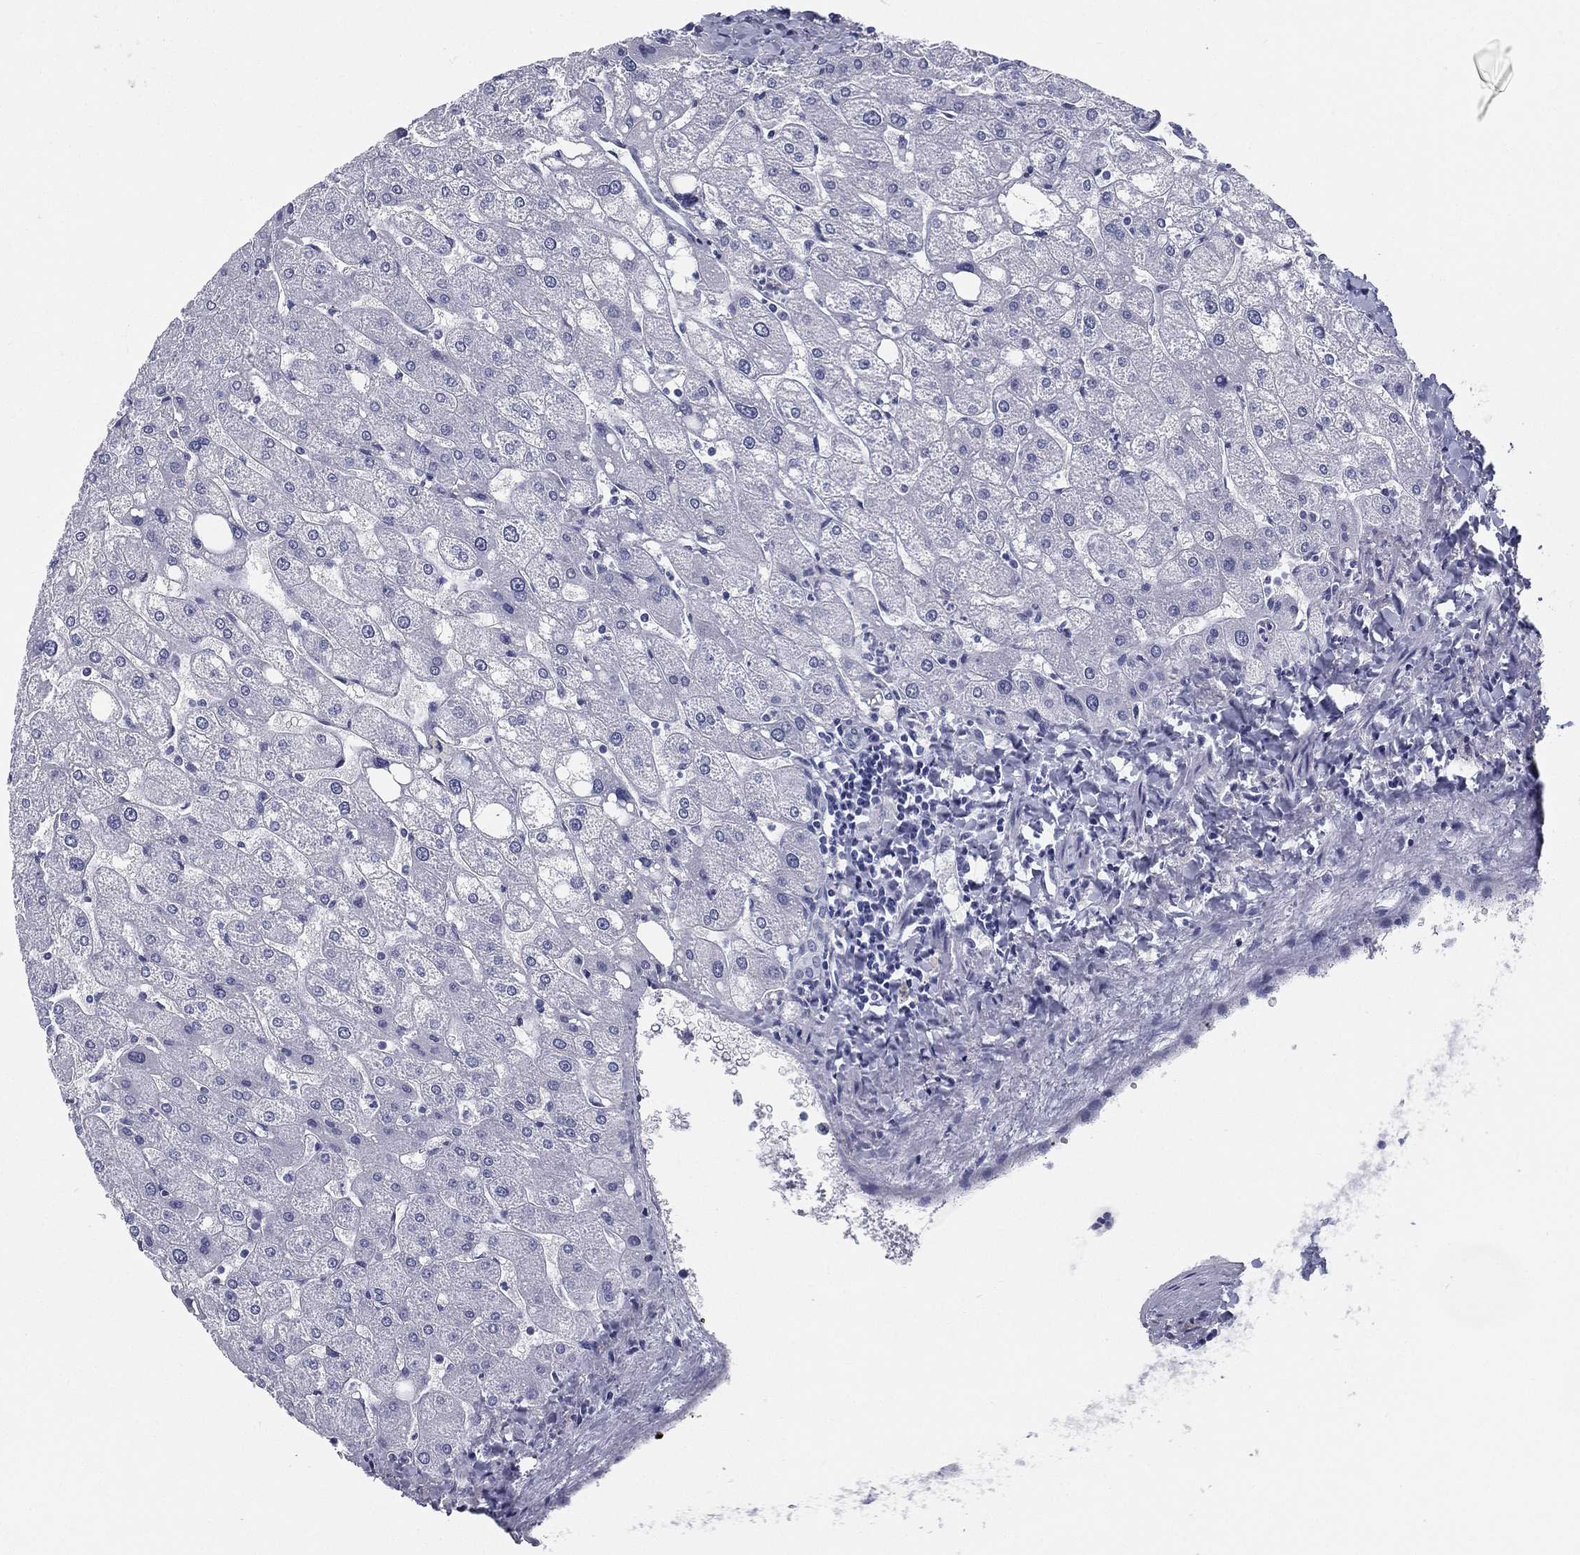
{"staining": {"intensity": "negative", "quantity": "none", "location": "none"}, "tissue": "liver", "cell_type": "Cholangiocytes", "image_type": "normal", "snomed": [{"axis": "morphology", "description": "Normal tissue, NOS"}, {"axis": "topography", "description": "Liver"}], "caption": "Micrograph shows no significant protein expression in cholangiocytes of unremarkable liver. (Immunohistochemistry, brightfield microscopy, high magnification).", "gene": "RSPH4A", "patient": {"sex": "male", "age": 67}}